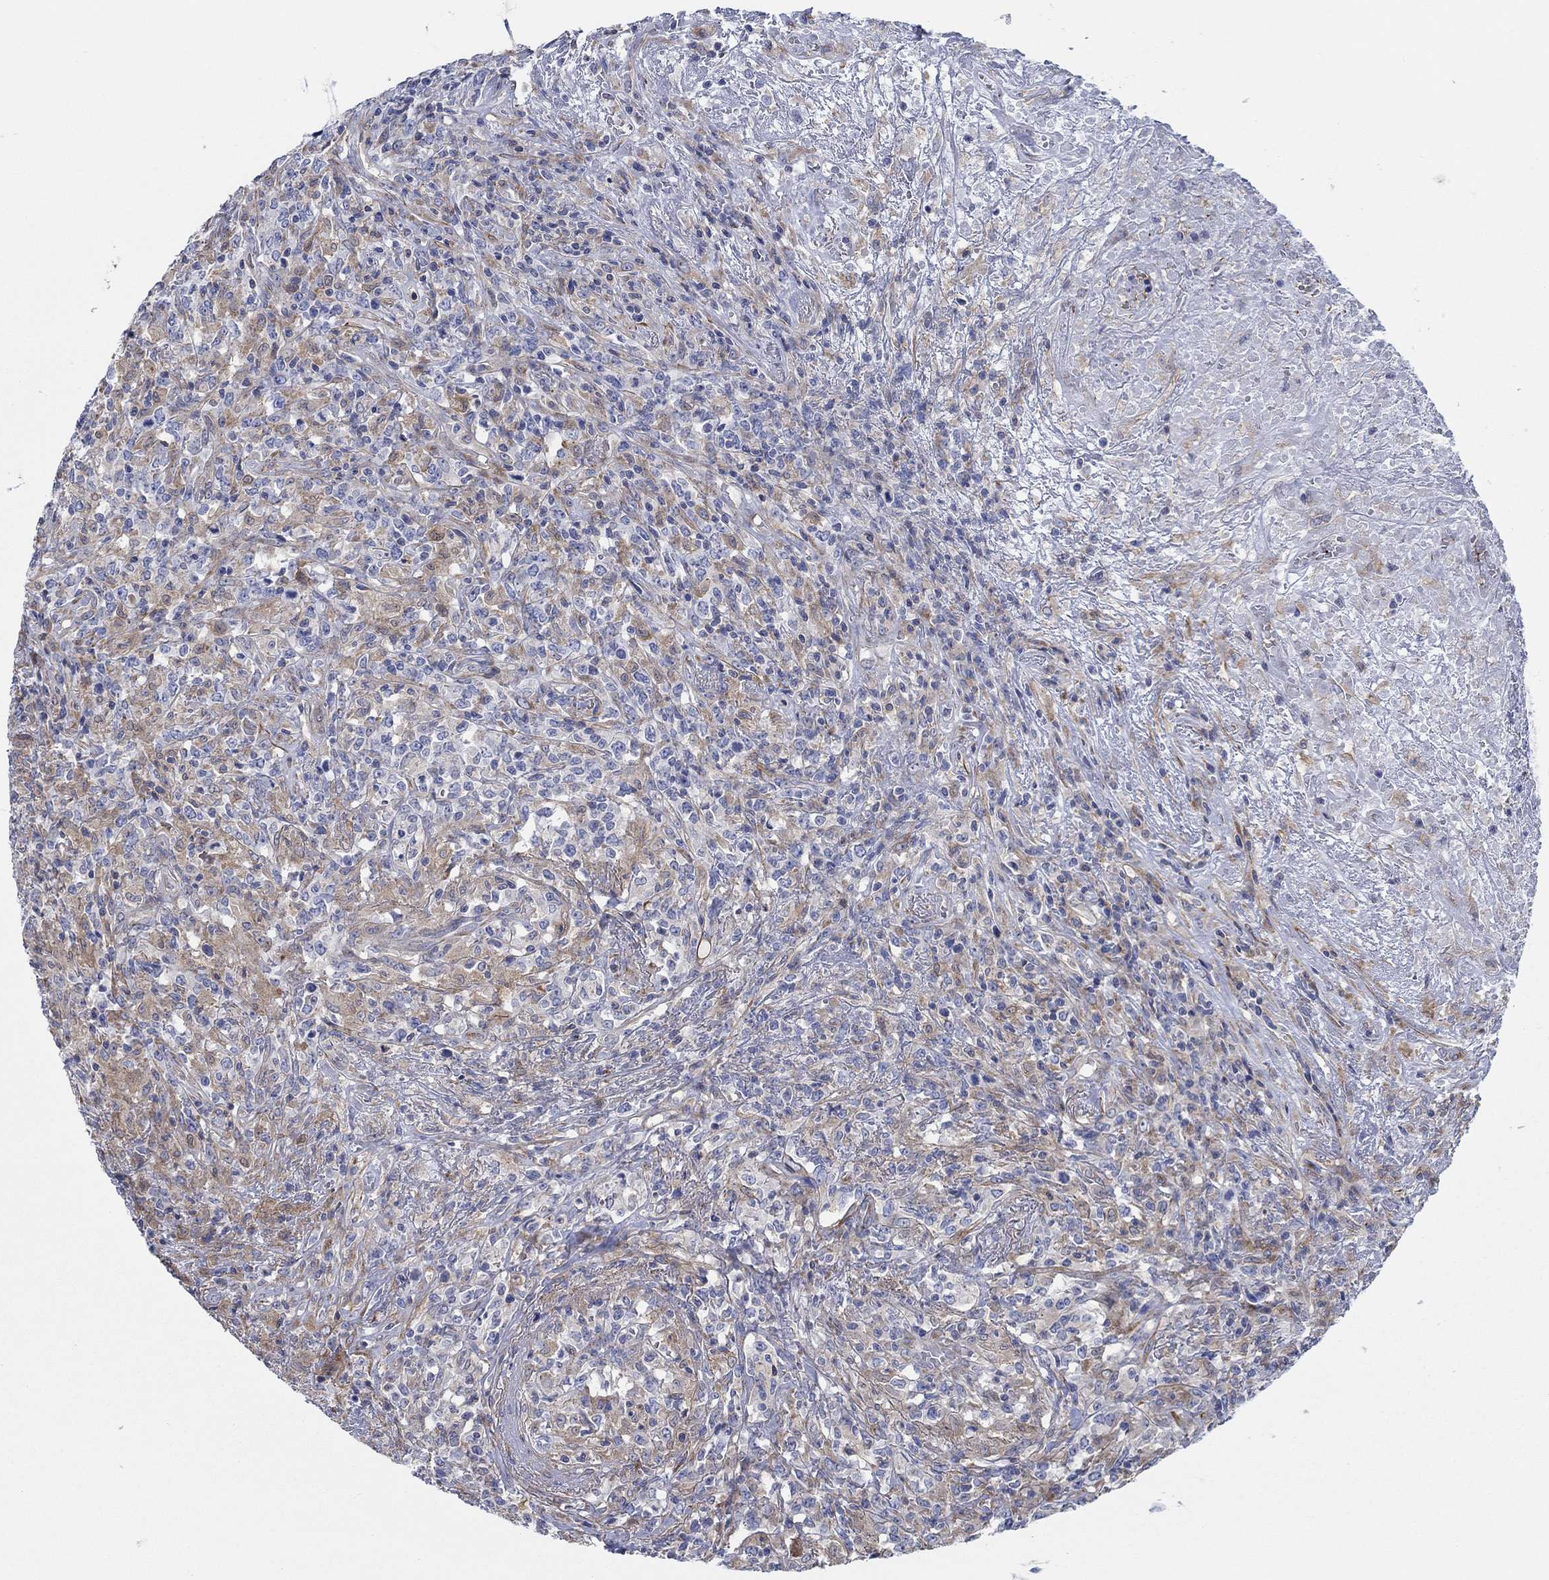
{"staining": {"intensity": "negative", "quantity": "none", "location": "none"}, "tissue": "lymphoma", "cell_type": "Tumor cells", "image_type": "cancer", "snomed": [{"axis": "morphology", "description": "Malignant lymphoma, non-Hodgkin's type, High grade"}, {"axis": "topography", "description": "Lung"}], "caption": "Image shows no protein expression in tumor cells of high-grade malignant lymphoma, non-Hodgkin's type tissue.", "gene": "FMN1", "patient": {"sex": "male", "age": 79}}